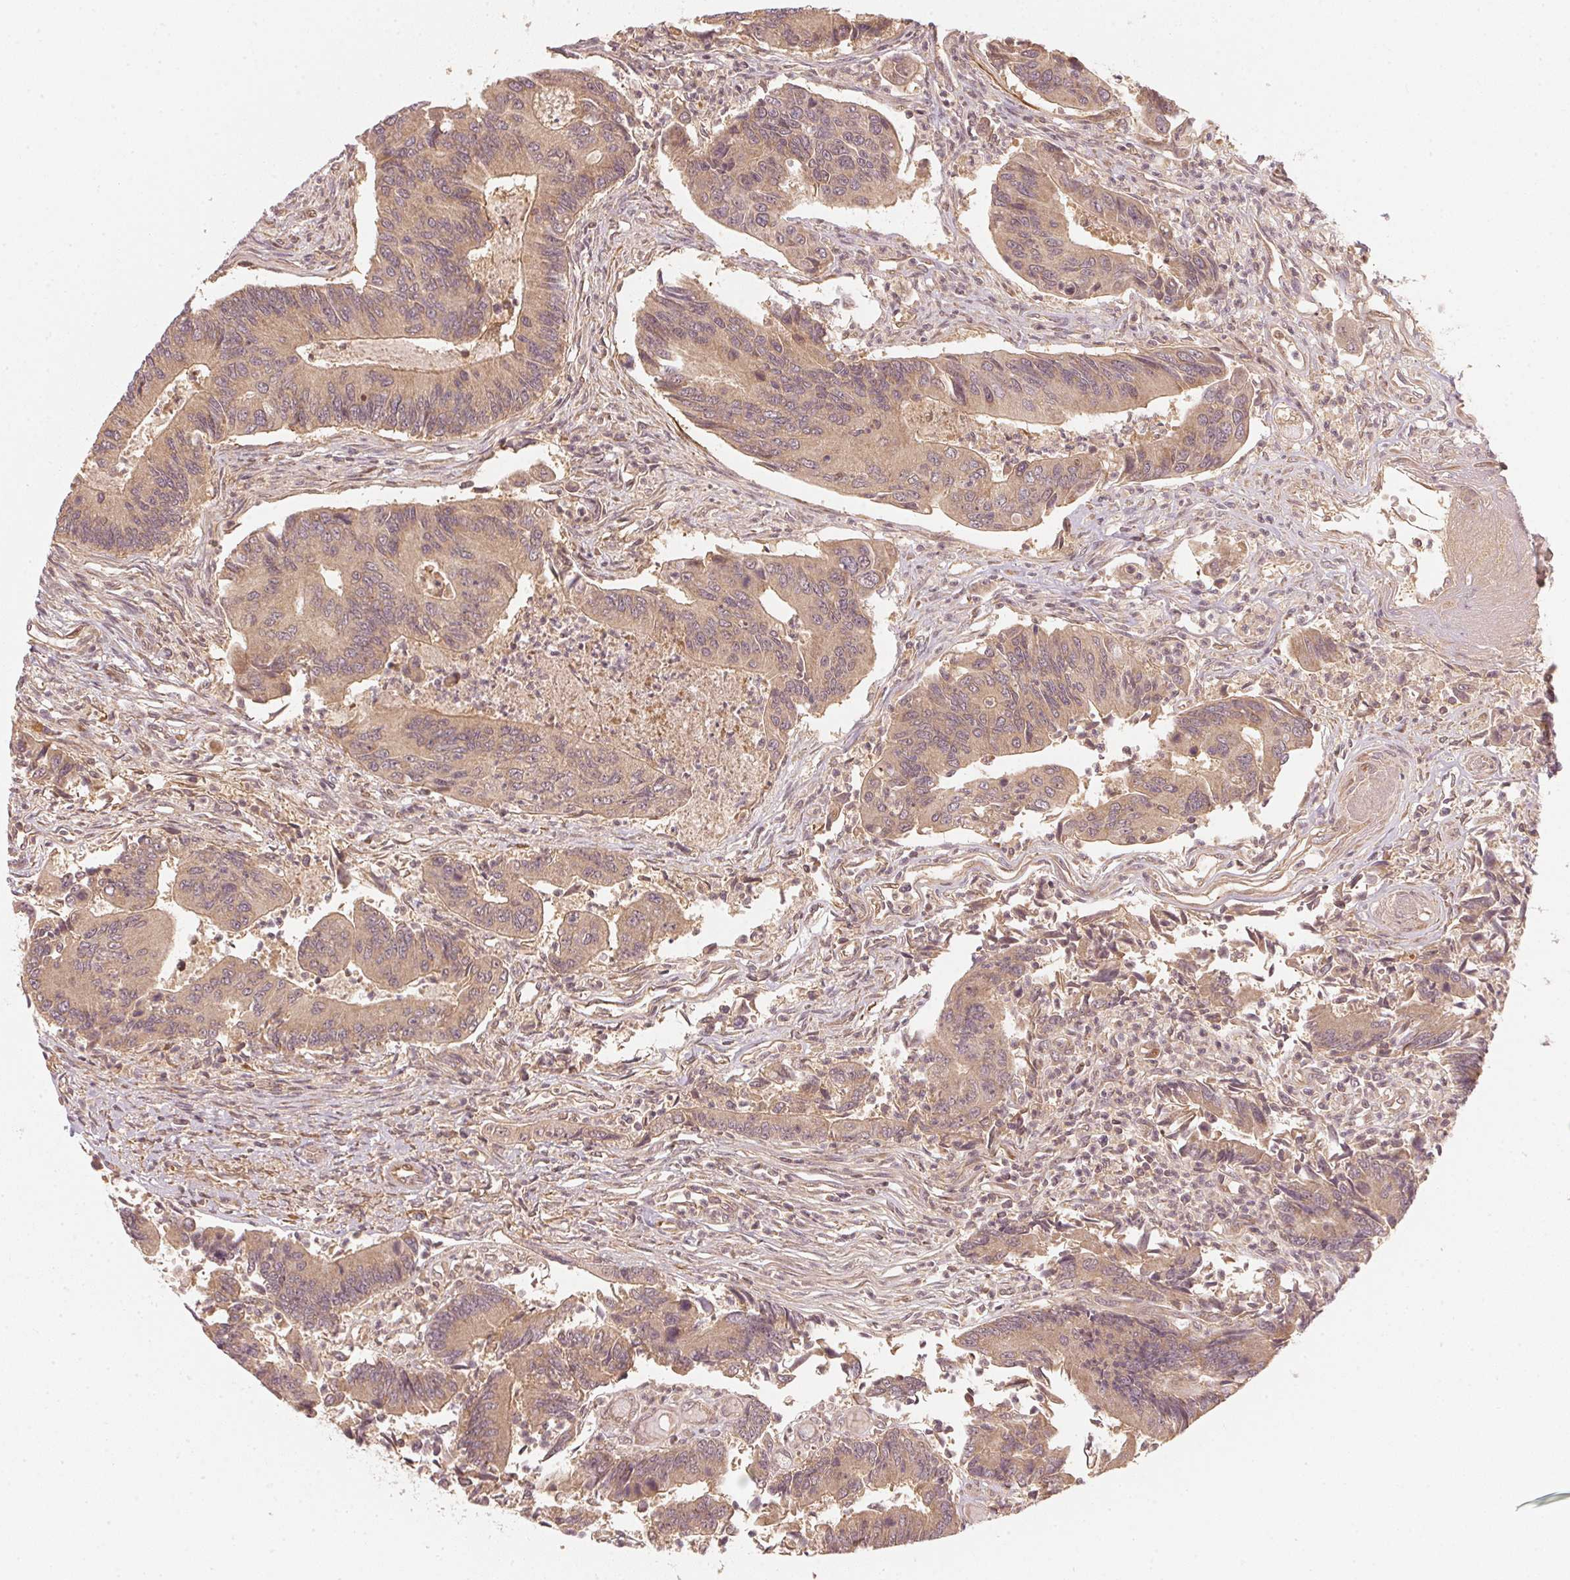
{"staining": {"intensity": "weak", "quantity": ">75%", "location": "cytoplasmic/membranous,nuclear"}, "tissue": "colorectal cancer", "cell_type": "Tumor cells", "image_type": "cancer", "snomed": [{"axis": "morphology", "description": "Adenocarcinoma, NOS"}, {"axis": "topography", "description": "Colon"}], "caption": "Human adenocarcinoma (colorectal) stained with a brown dye demonstrates weak cytoplasmic/membranous and nuclear positive expression in about >75% of tumor cells.", "gene": "UBE2L3", "patient": {"sex": "female", "age": 67}}